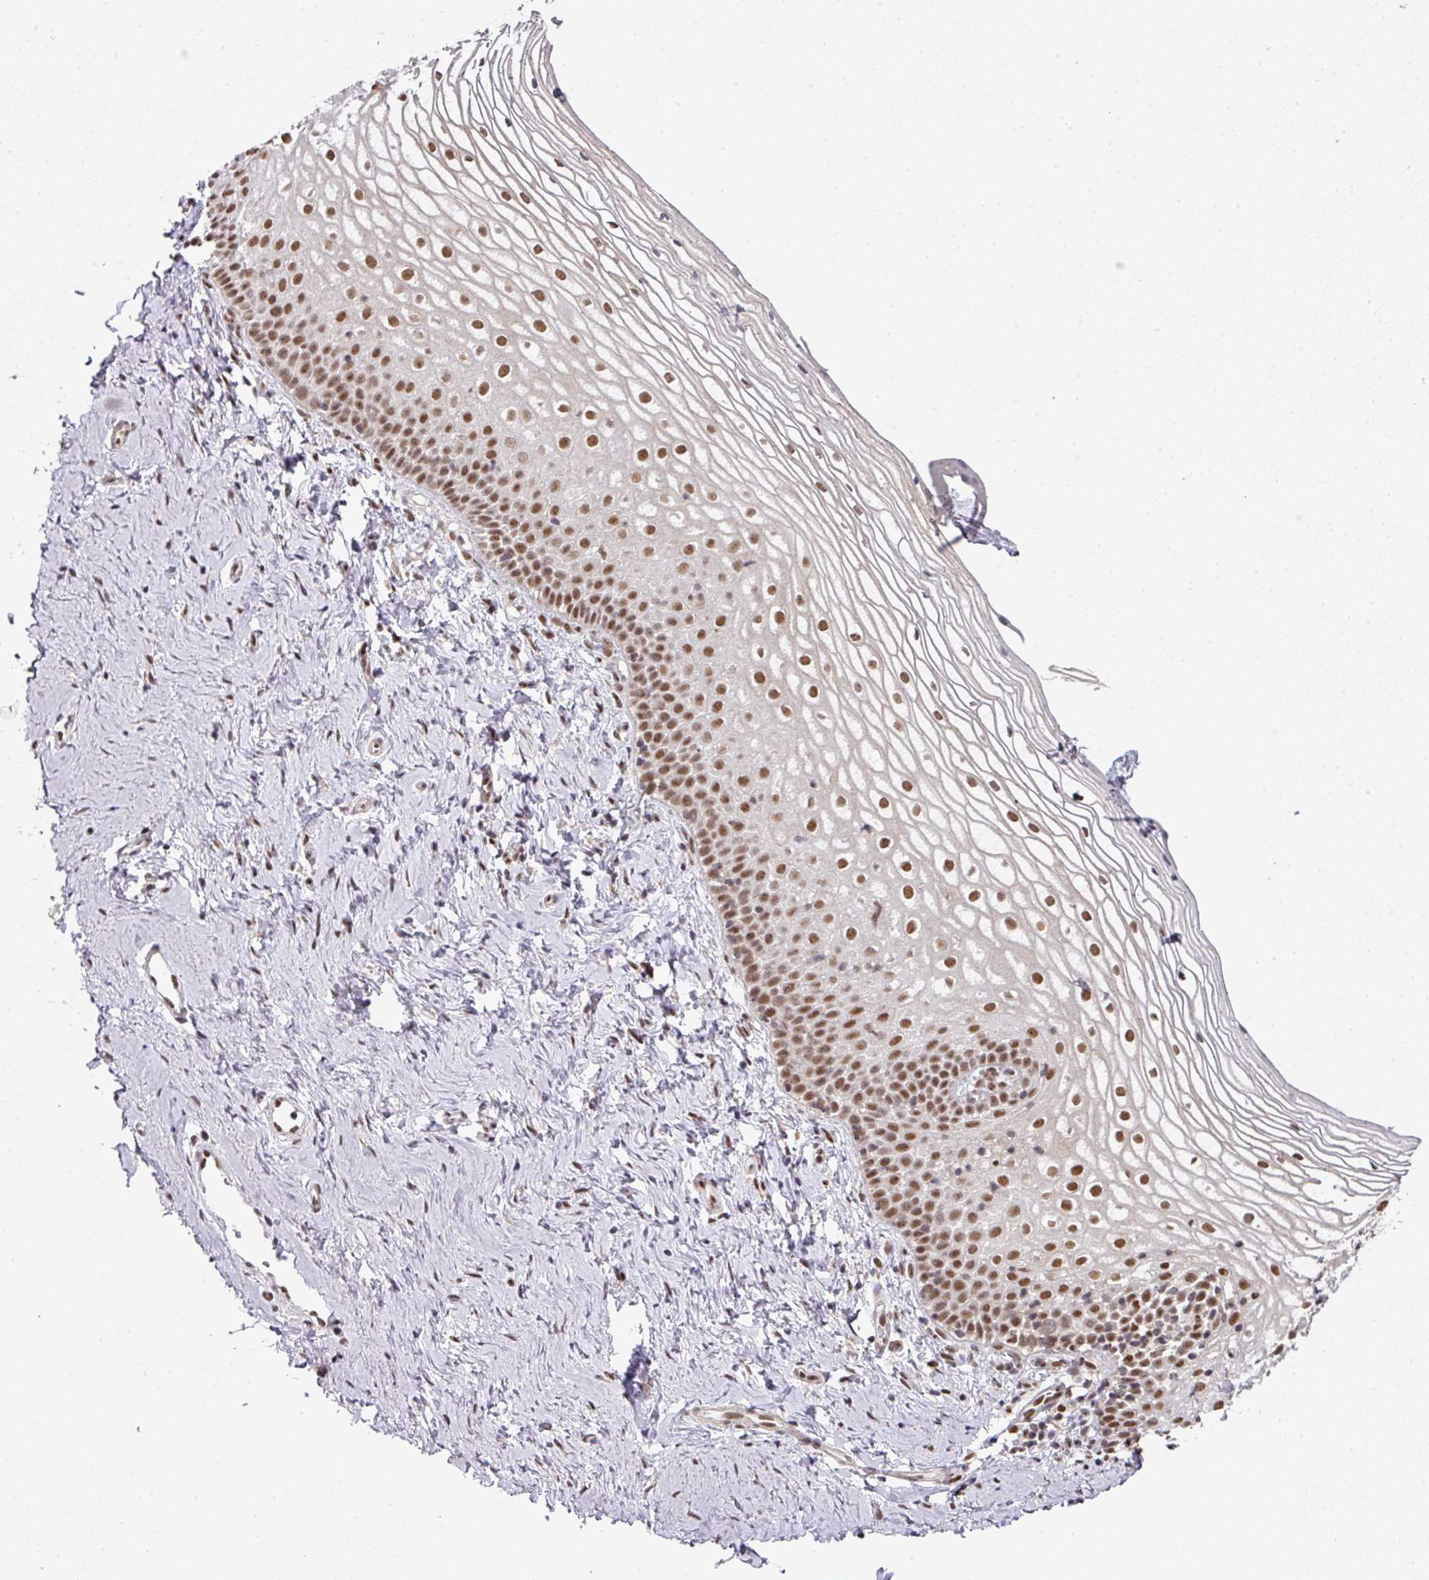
{"staining": {"intensity": "moderate", "quantity": ">75%", "location": "nuclear"}, "tissue": "vagina", "cell_type": "Squamous epithelial cells", "image_type": "normal", "snomed": [{"axis": "morphology", "description": "Normal tissue, NOS"}, {"axis": "topography", "description": "Vagina"}], "caption": "Vagina stained with immunohistochemistry reveals moderate nuclear positivity in approximately >75% of squamous epithelial cells. (Stains: DAB (3,3'-diaminobenzidine) in brown, nuclei in blue, Microscopy: brightfield microscopy at high magnification).", "gene": "NFYA", "patient": {"sex": "female", "age": 56}}